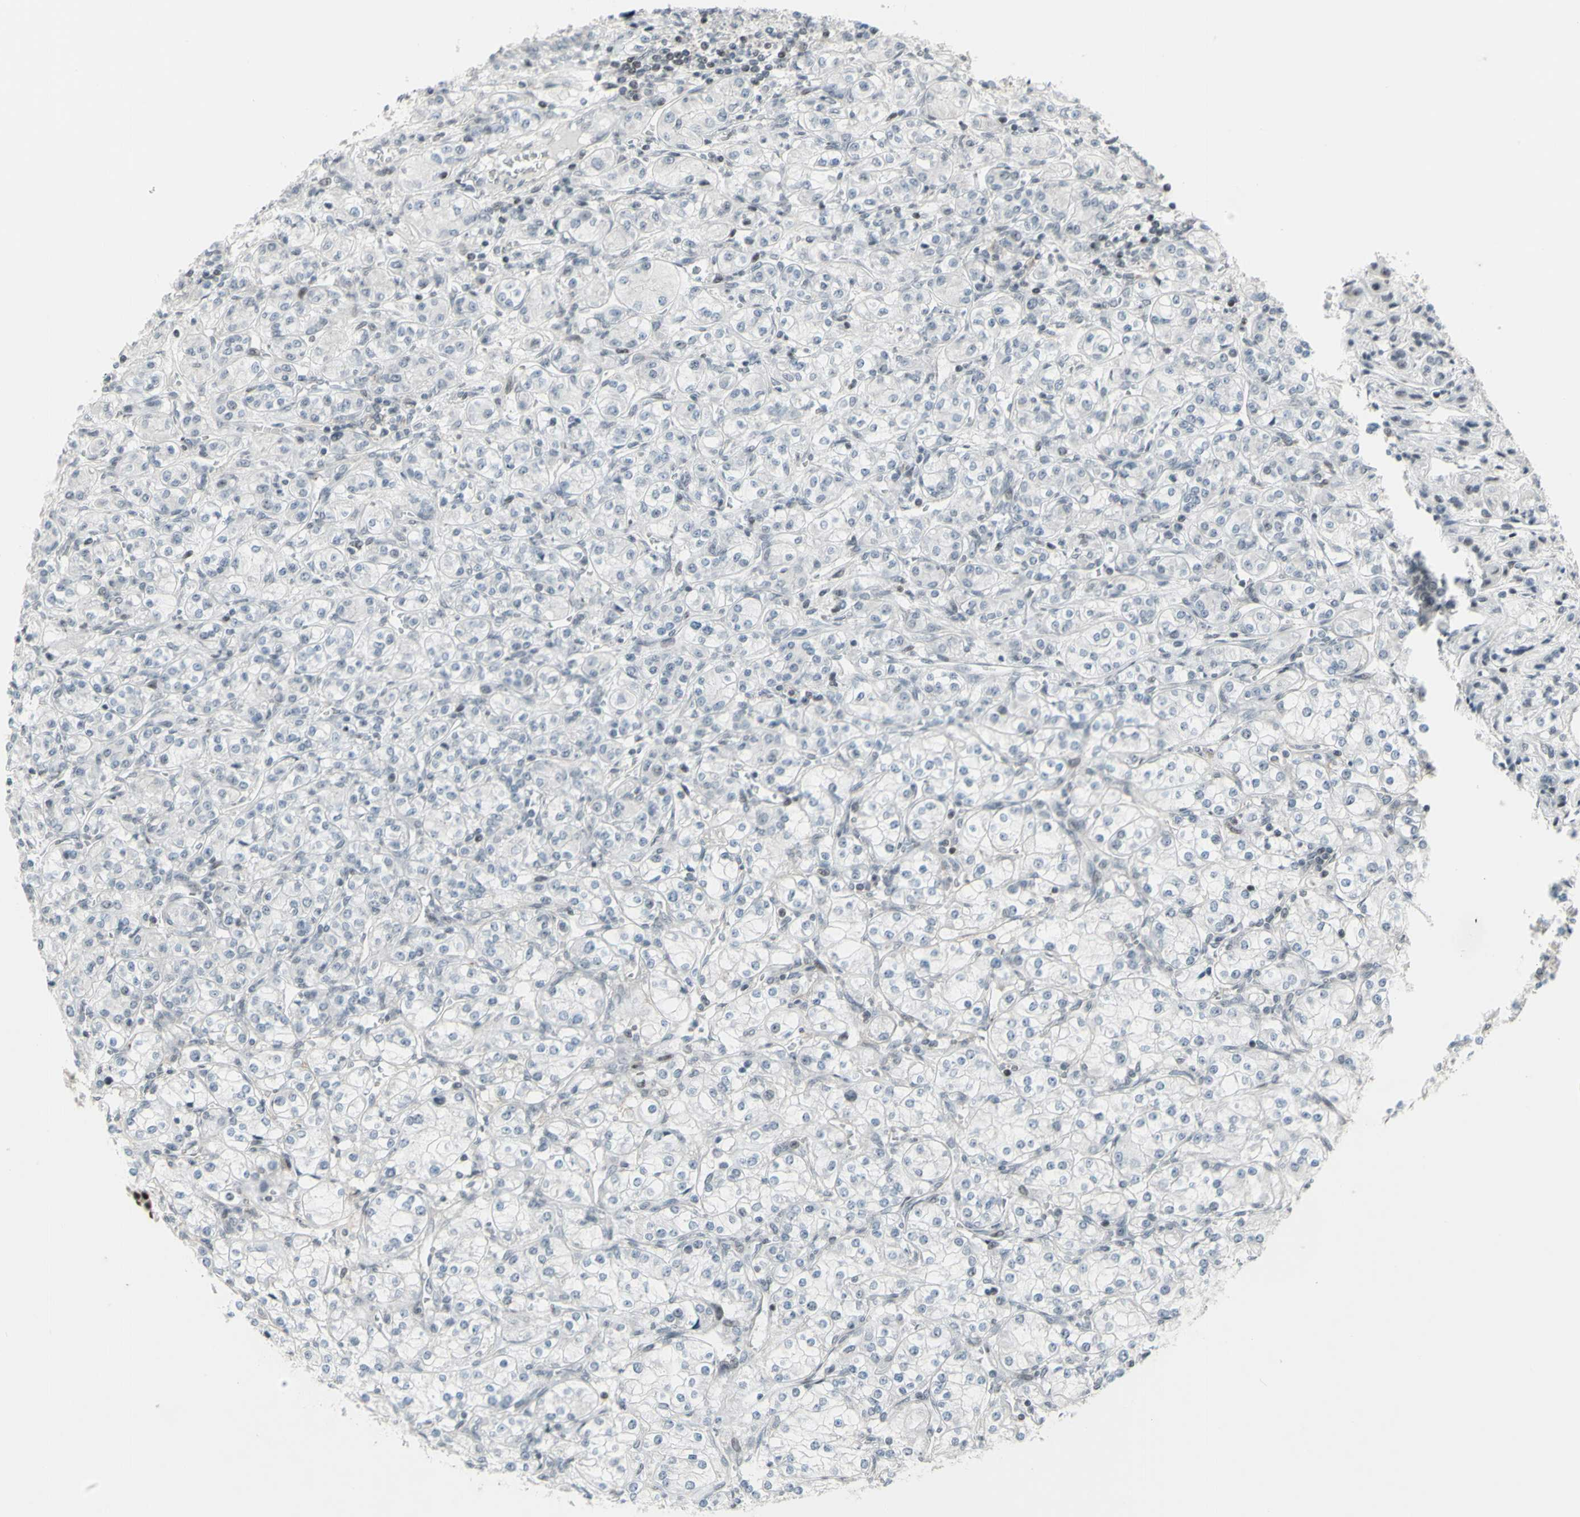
{"staining": {"intensity": "negative", "quantity": "none", "location": "none"}, "tissue": "renal cancer", "cell_type": "Tumor cells", "image_type": "cancer", "snomed": [{"axis": "morphology", "description": "Adenocarcinoma, NOS"}, {"axis": "topography", "description": "Kidney"}], "caption": "Protein analysis of renal adenocarcinoma displays no significant positivity in tumor cells.", "gene": "SUPT6H", "patient": {"sex": "male", "age": 77}}